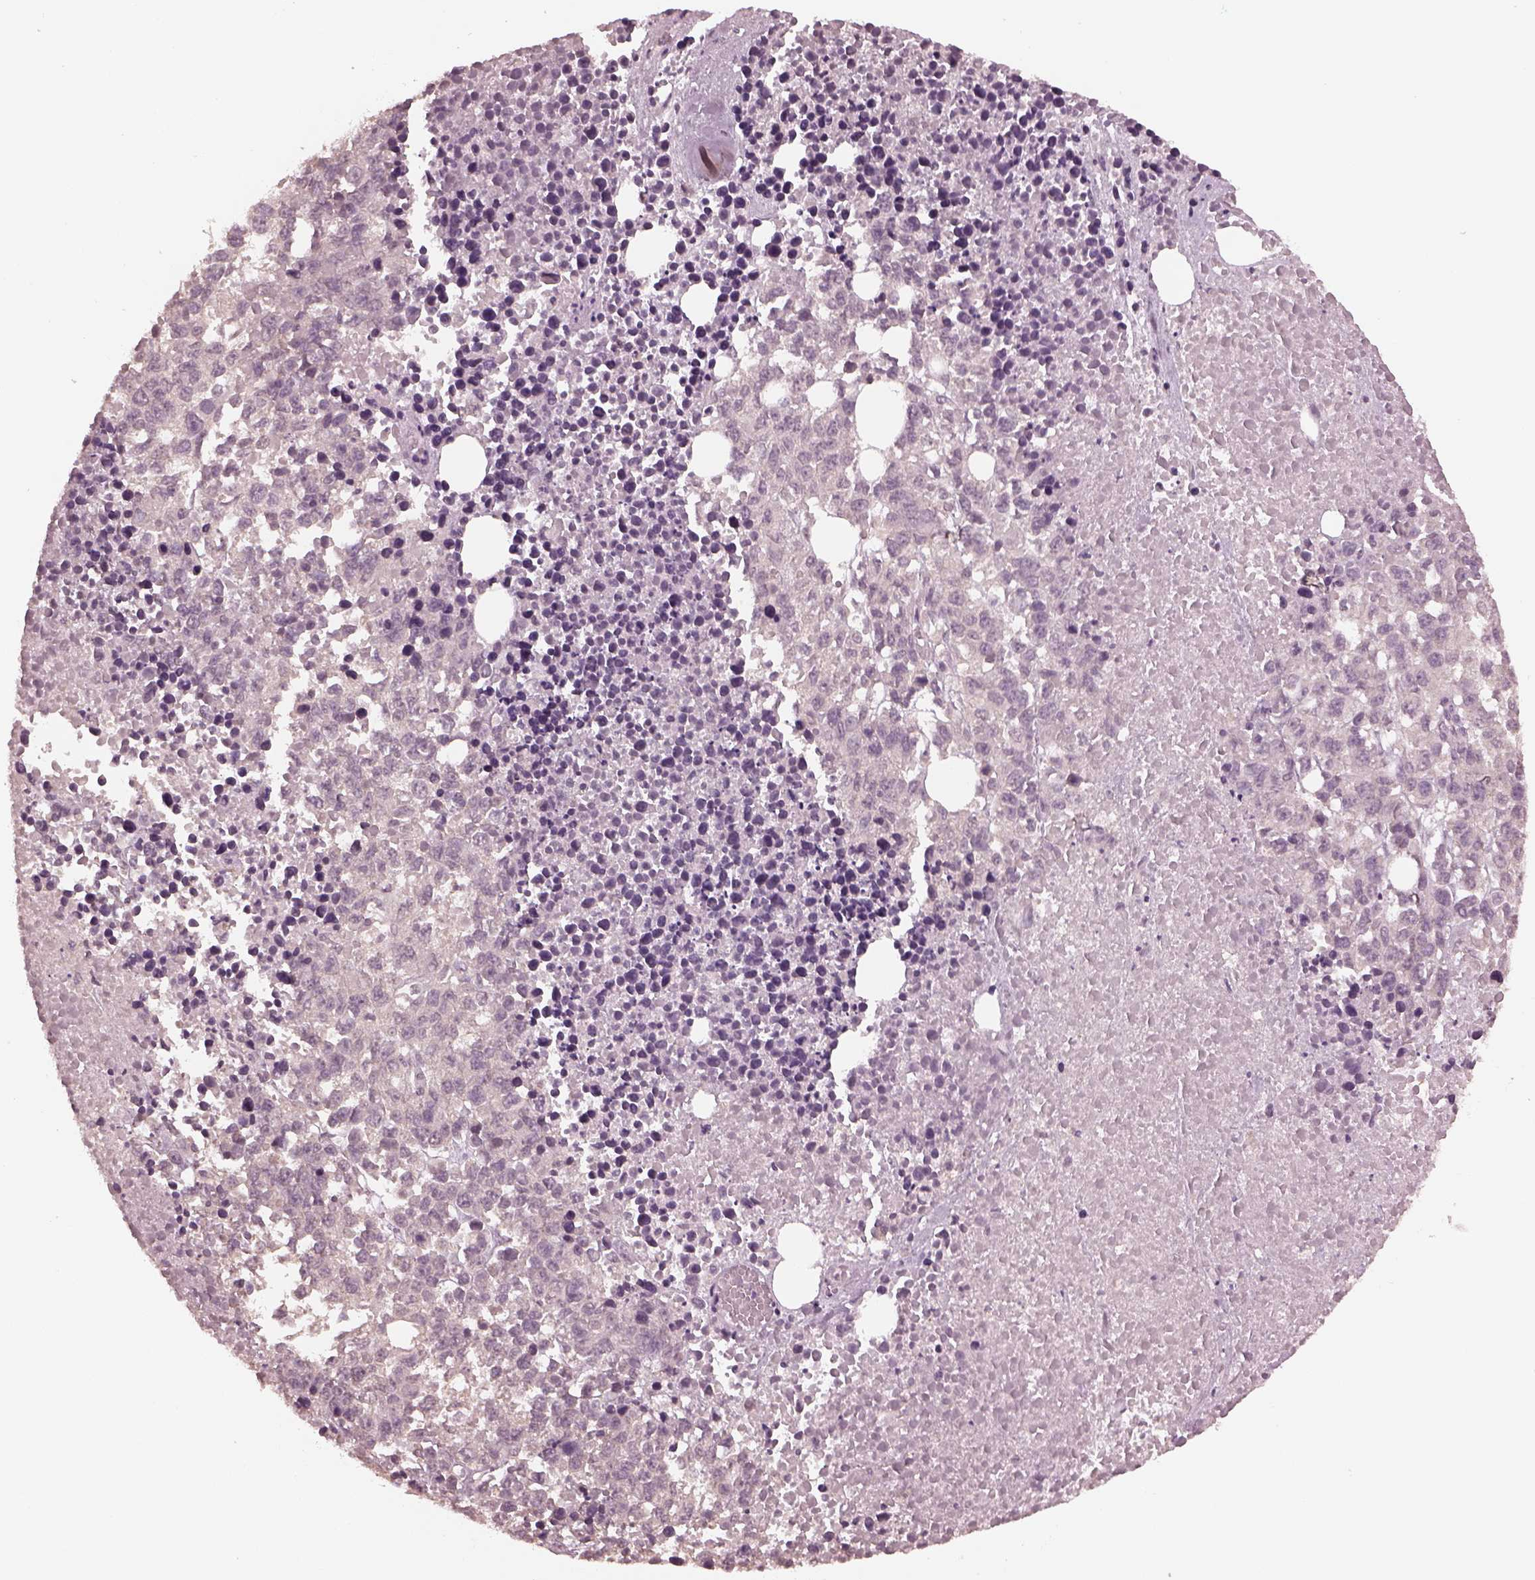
{"staining": {"intensity": "negative", "quantity": "none", "location": "none"}, "tissue": "melanoma", "cell_type": "Tumor cells", "image_type": "cancer", "snomed": [{"axis": "morphology", "description": "Malignant melanoma, Metastatic site"}, {"axis": "topography", "description": "Skin"}], "caption": "Immunohistochemical staining of malignant melanoma (metastatic site) demonstrates no significant staining in tumor cells.", "gene": "KRT79", "patient": {"sex": "male", "age": 84}}